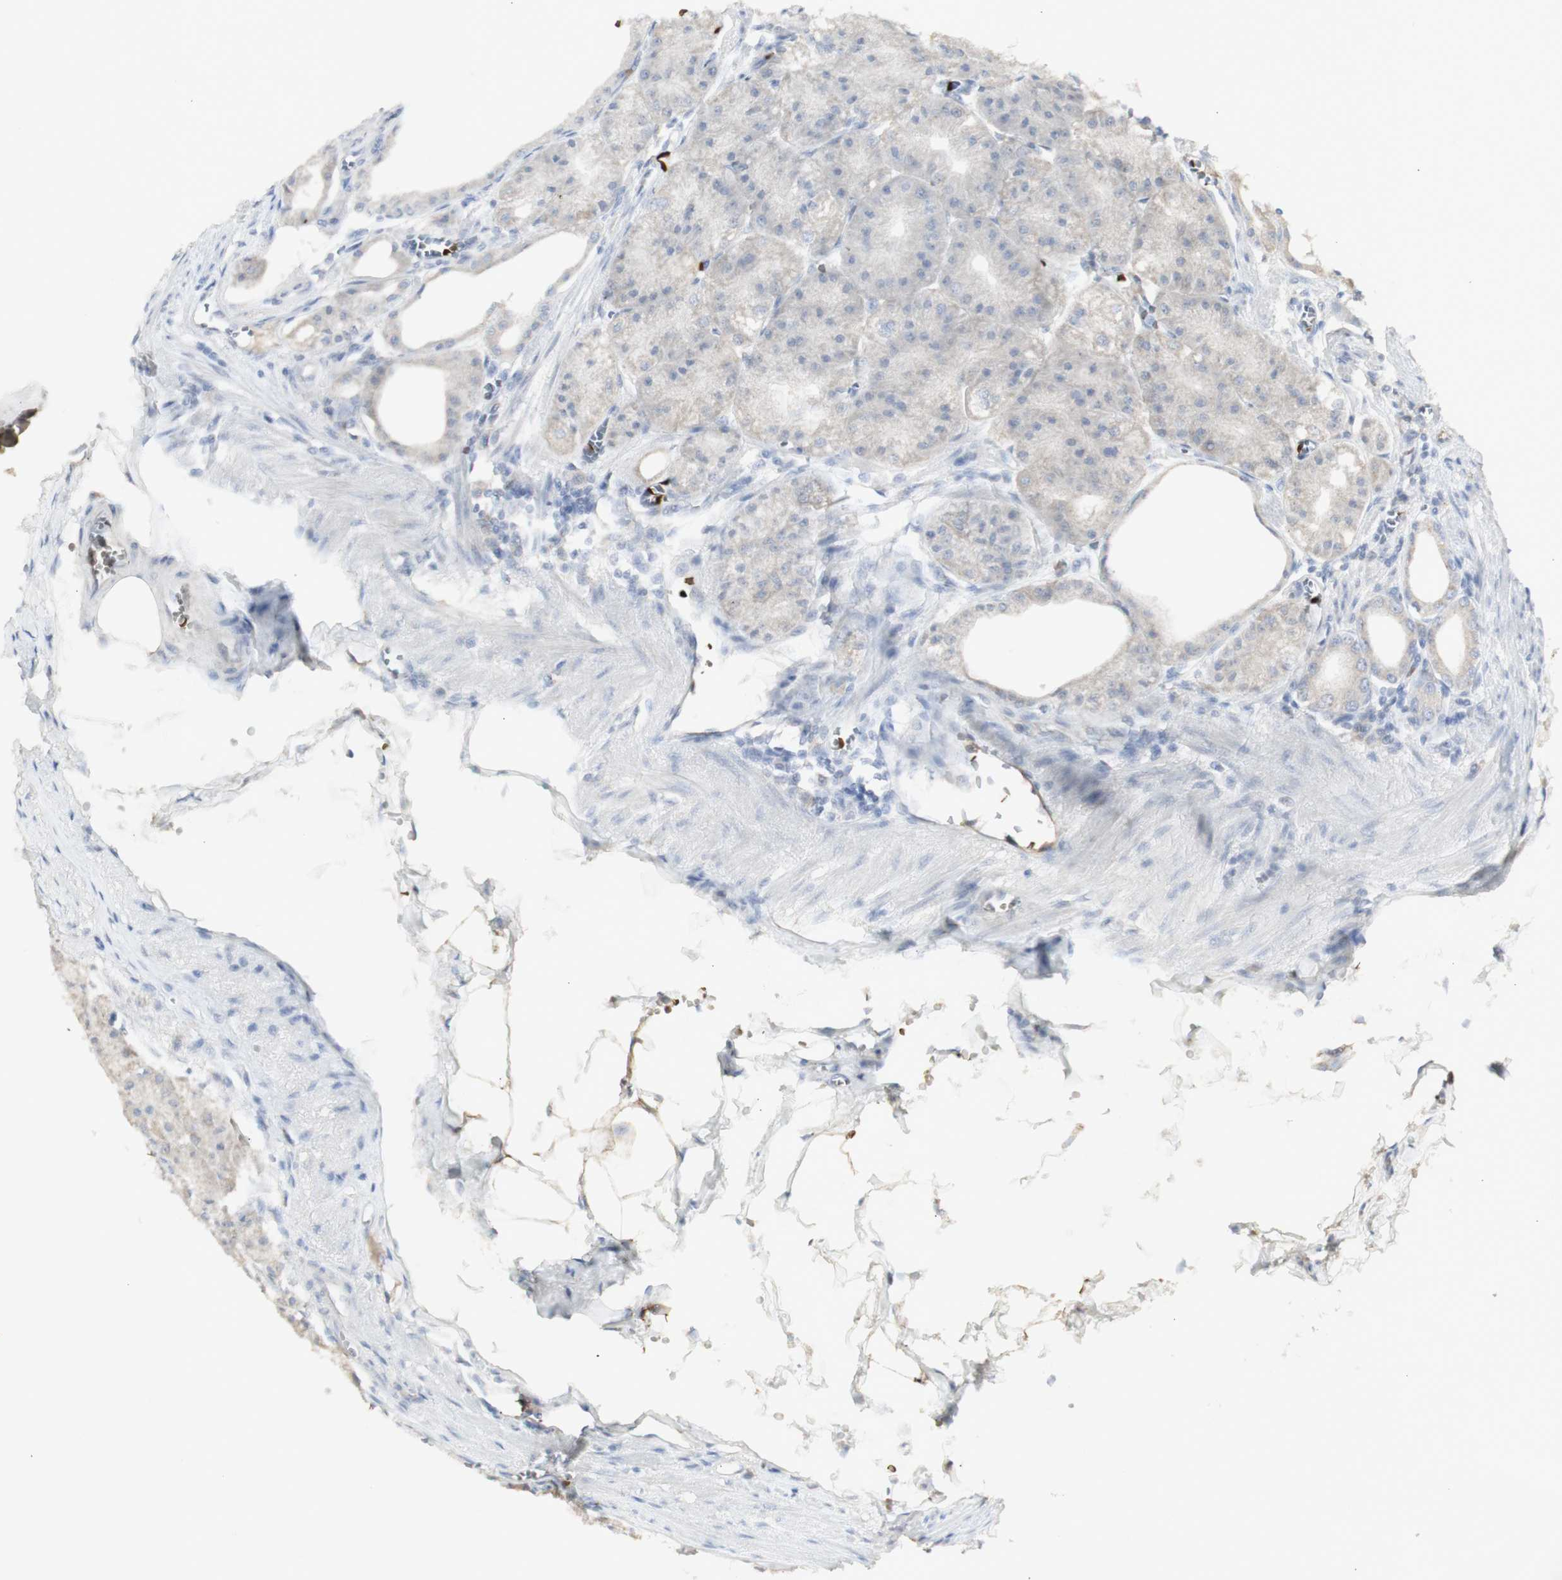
{"staining": {"intensity": "weak", "quantity": ">75%", "location": "cytoplasmic/membranous"}, "tissue": "stomach", "cell_type": "Glandular cells", "image_type": "normal", "snomed": [{"axis": "morphology", "description": "Normal tissue, NOS"}, {"axis": "topography", "description": "Stomach, lower"}], "caption": "High-power microscopy captured an immunohistochemistry (IHC) image of normal stomach, revealing weak cytoplasmic/membranous staining in approximately >75% of glandular cells. (DAB (3,3'-diaminobenzidine) = brown stain, brightfield microscopy at high magnification).", "gene": "INS", "patient": {"sex": "male", "age": 71}}